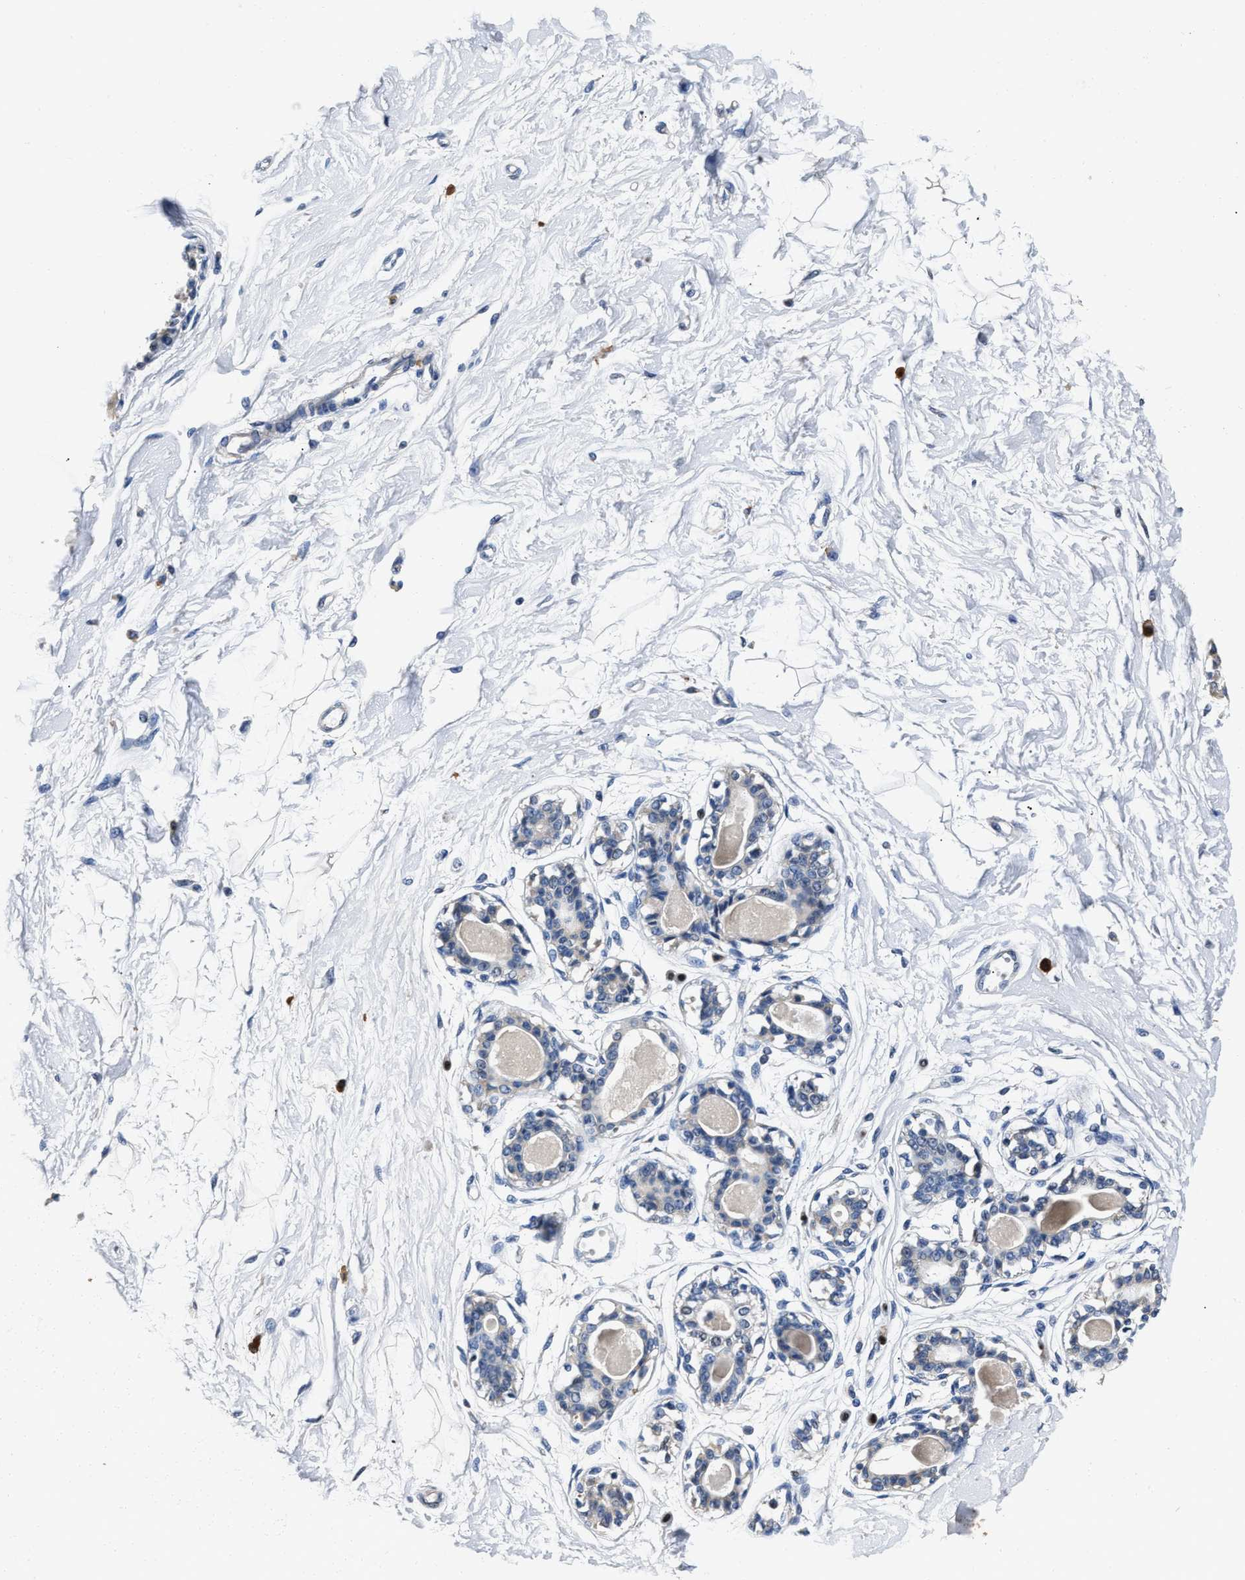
{"staining": {"intensity": "weak", "quantity": ">75%", "location": "cytoplasmic/membranous"}, "tissue": "breast", "cell_type": "Adipocytes", "image_type": "normal", "snomed": [{"axis": "morphology", "description": "Normal tissue, NOS"}, {"axis": "topography", "description": "Breast"}], "caption": "This is an image of immunohistochemistry (IHC) staining of unremarkable breast, which shows weak expression in the cytoplasmic/membranous of adipocytes.", "gene": "NSUN5", "patient": {"sex": "female", "age": 45}}